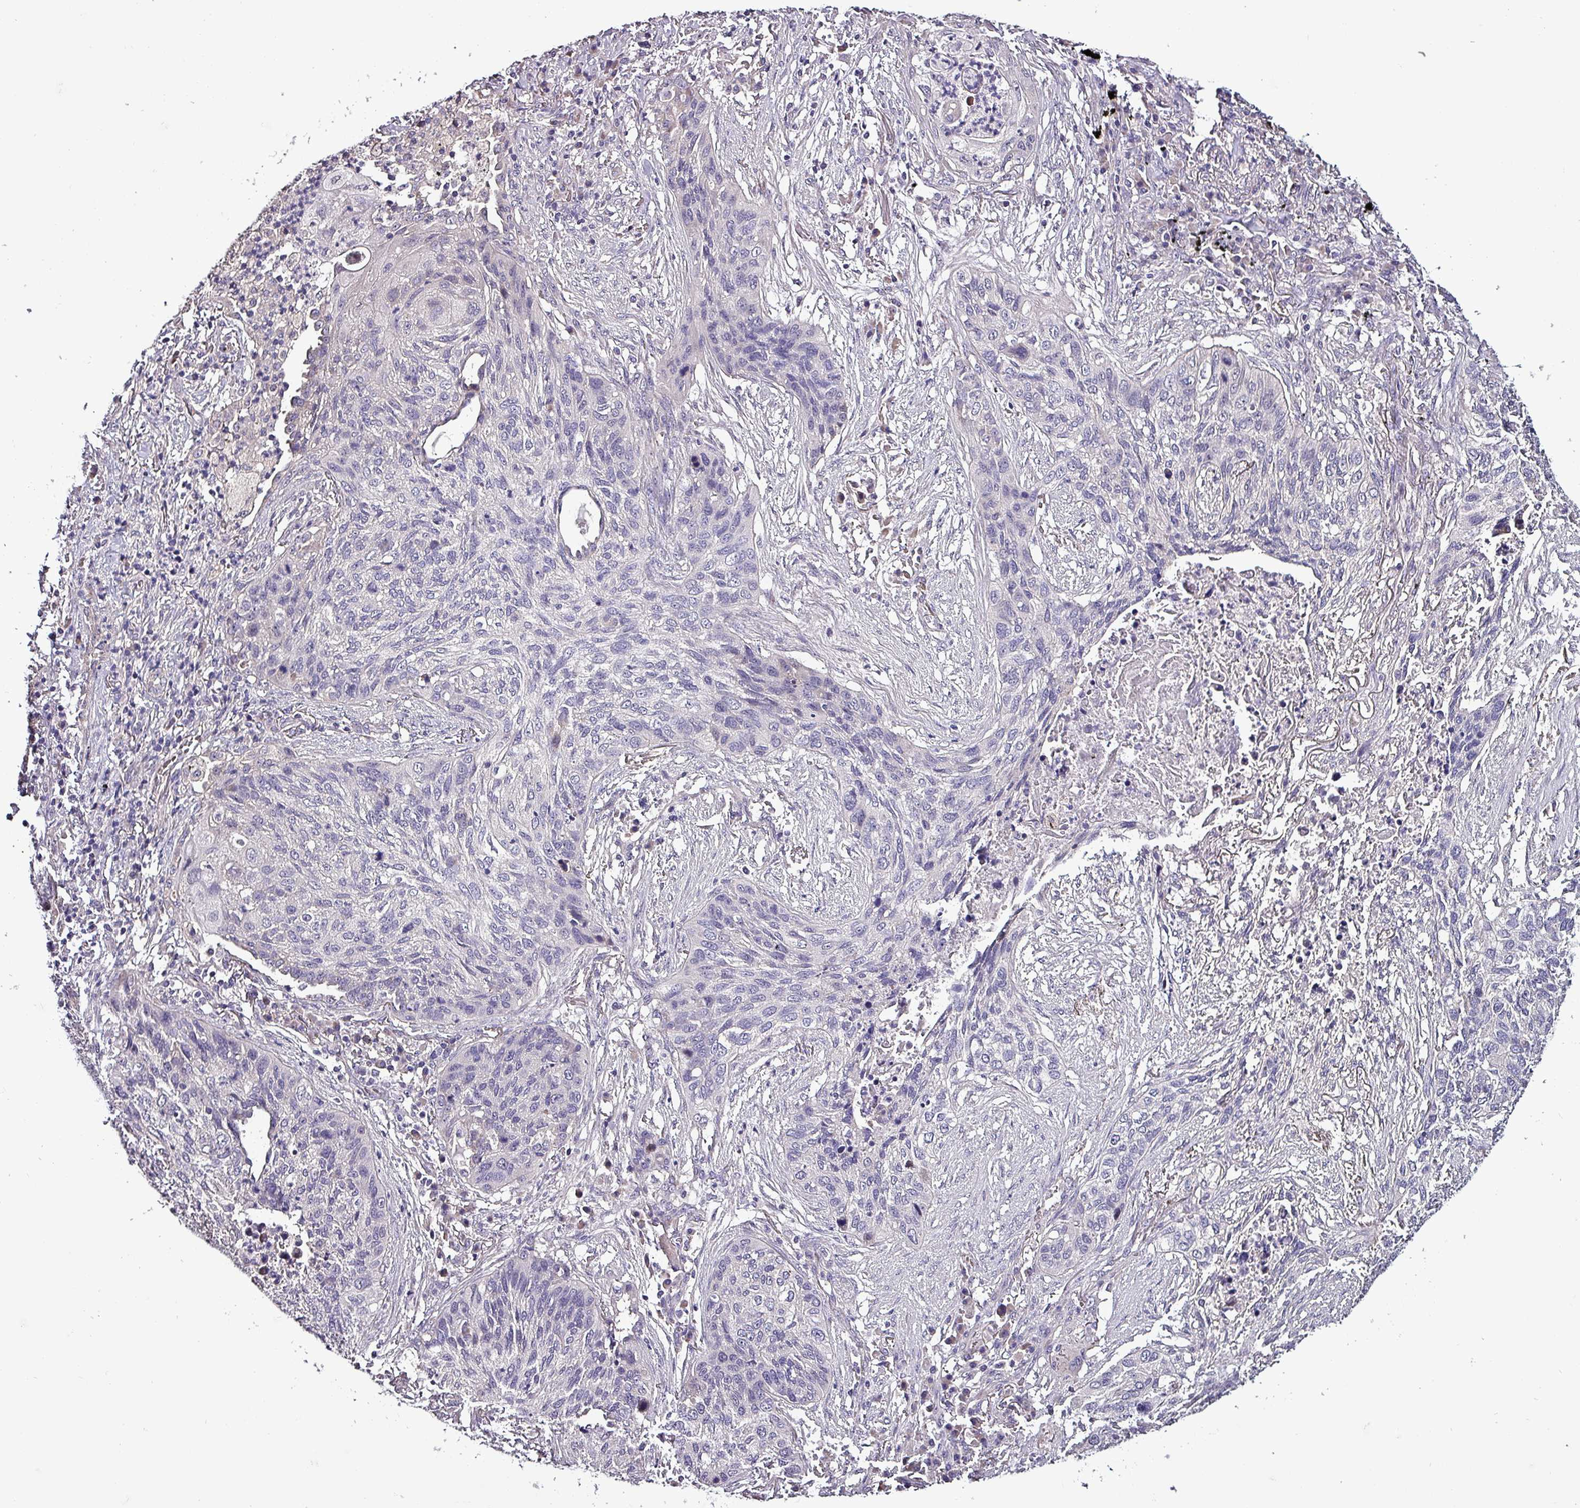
{"staining": {"intensity": "negative", "quantity": "none", "location": "none"}, "tissue": "lung cancer", "cell_type": "Tumor cells", "image_type": "cancer", "snomed": [{"axis": "morphology", "description": "Squamous cell carcinoma, NOS"}, {"axis": "topography", "description": "Lung"}], "caption": "A high-resolution photomicrograph shows IHC staining of lung squamous cell carcinoma, which demonstrates no significant positivity in tumor cells. (Immunohistochemistry, brightfield microscopy, high magnification).", "gene": "GRAPL", "patient": {"sex": "female", "age": 63}}